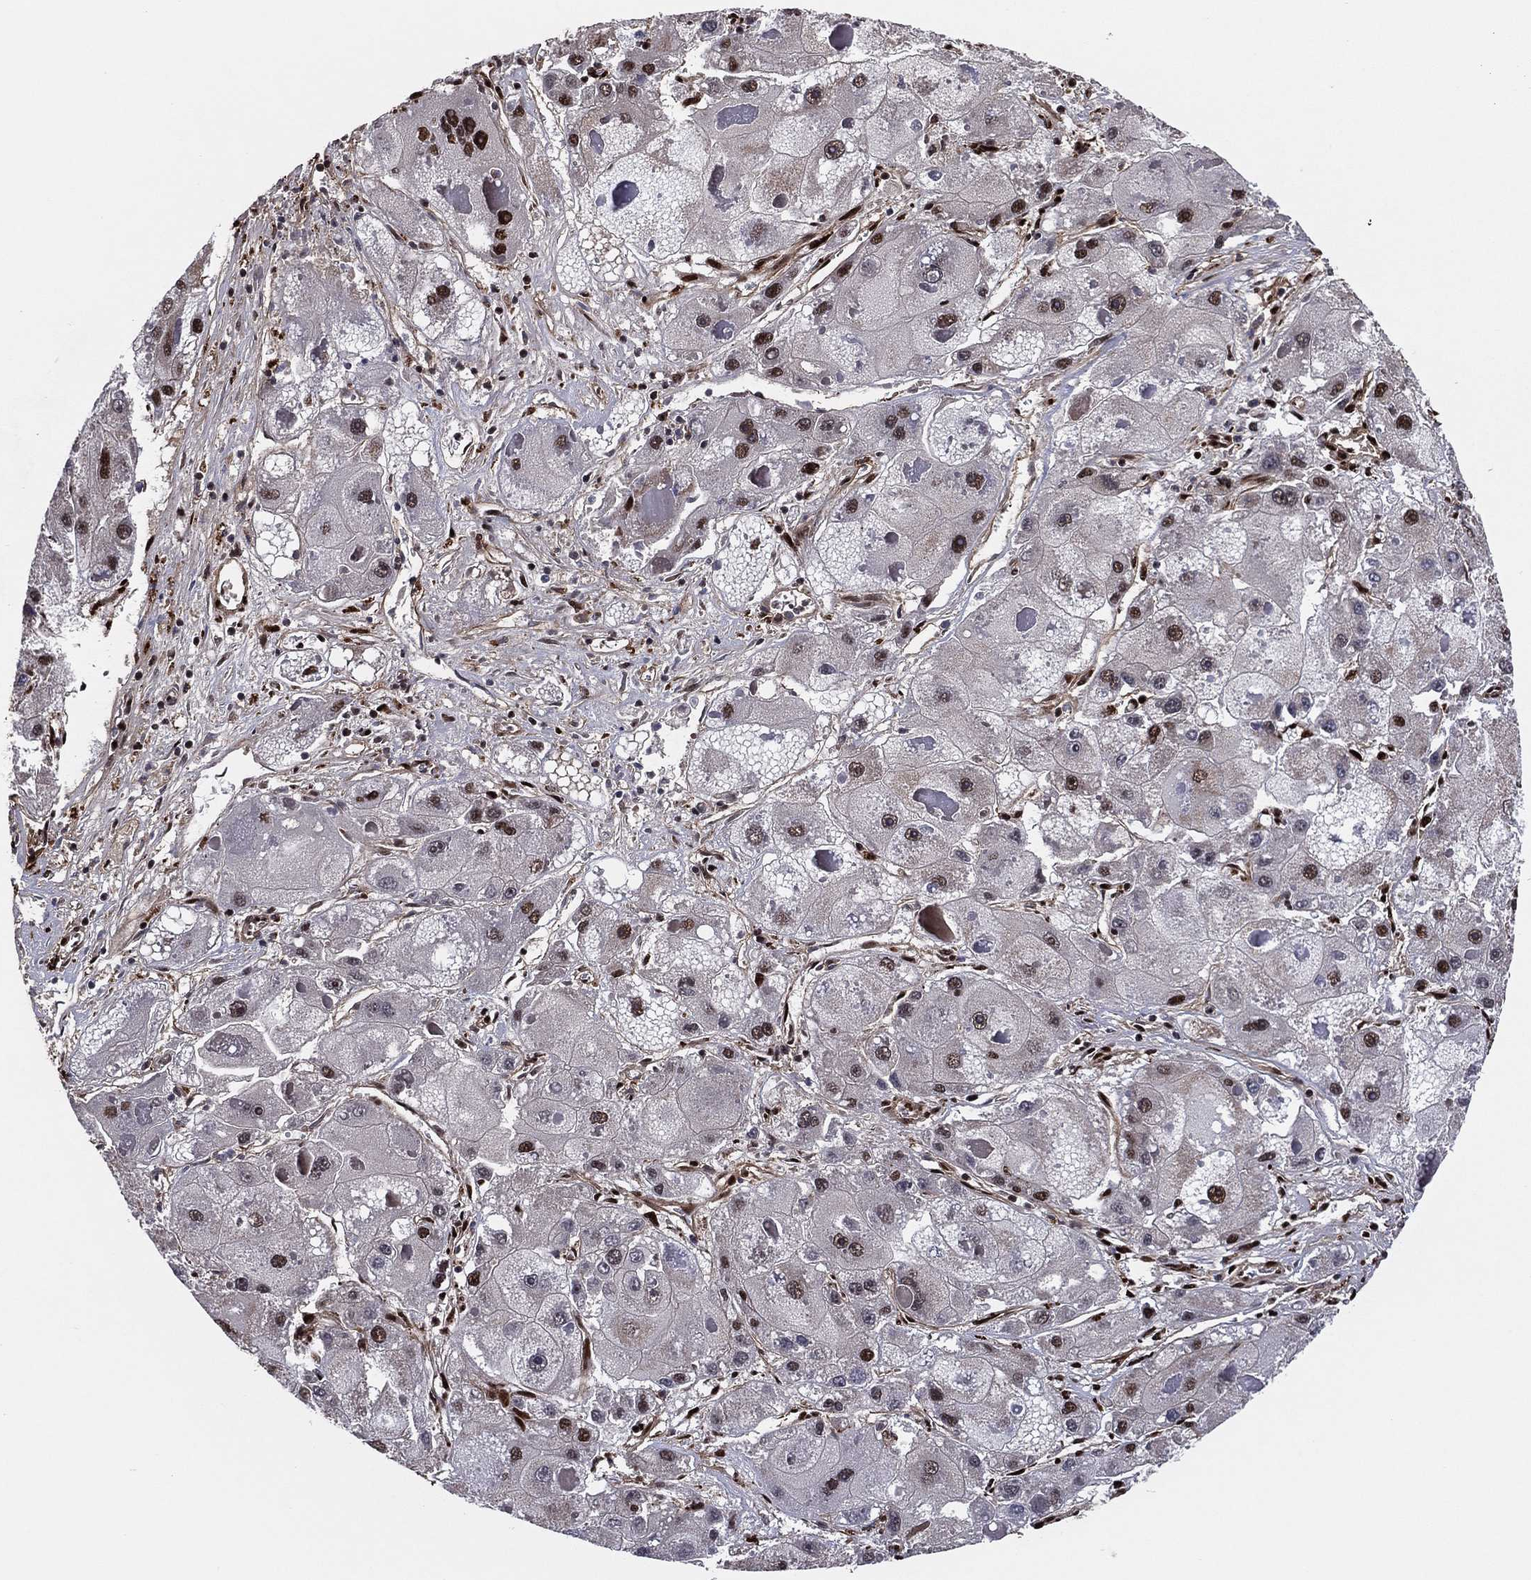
{"staining": {"intensity": "strong", "quantity": "<25%", "location": "nuclear"}, "tissue": "liver cancer", "cell_type": "Tumor cells", "image_type": "cancer", "snomed": [{"axis": "morphology", "description": "Carcinoma, Hepatocellular, NOS"}, {"axis": "topography", "description": "Liver"}], "caption": "Tumor cells display strong nuclear staining in approximately <25% of cells in hepatocellular carcinoma (liver).", "gene": "TP53BP1", "patient": {"sex": "female", "age": 73}}